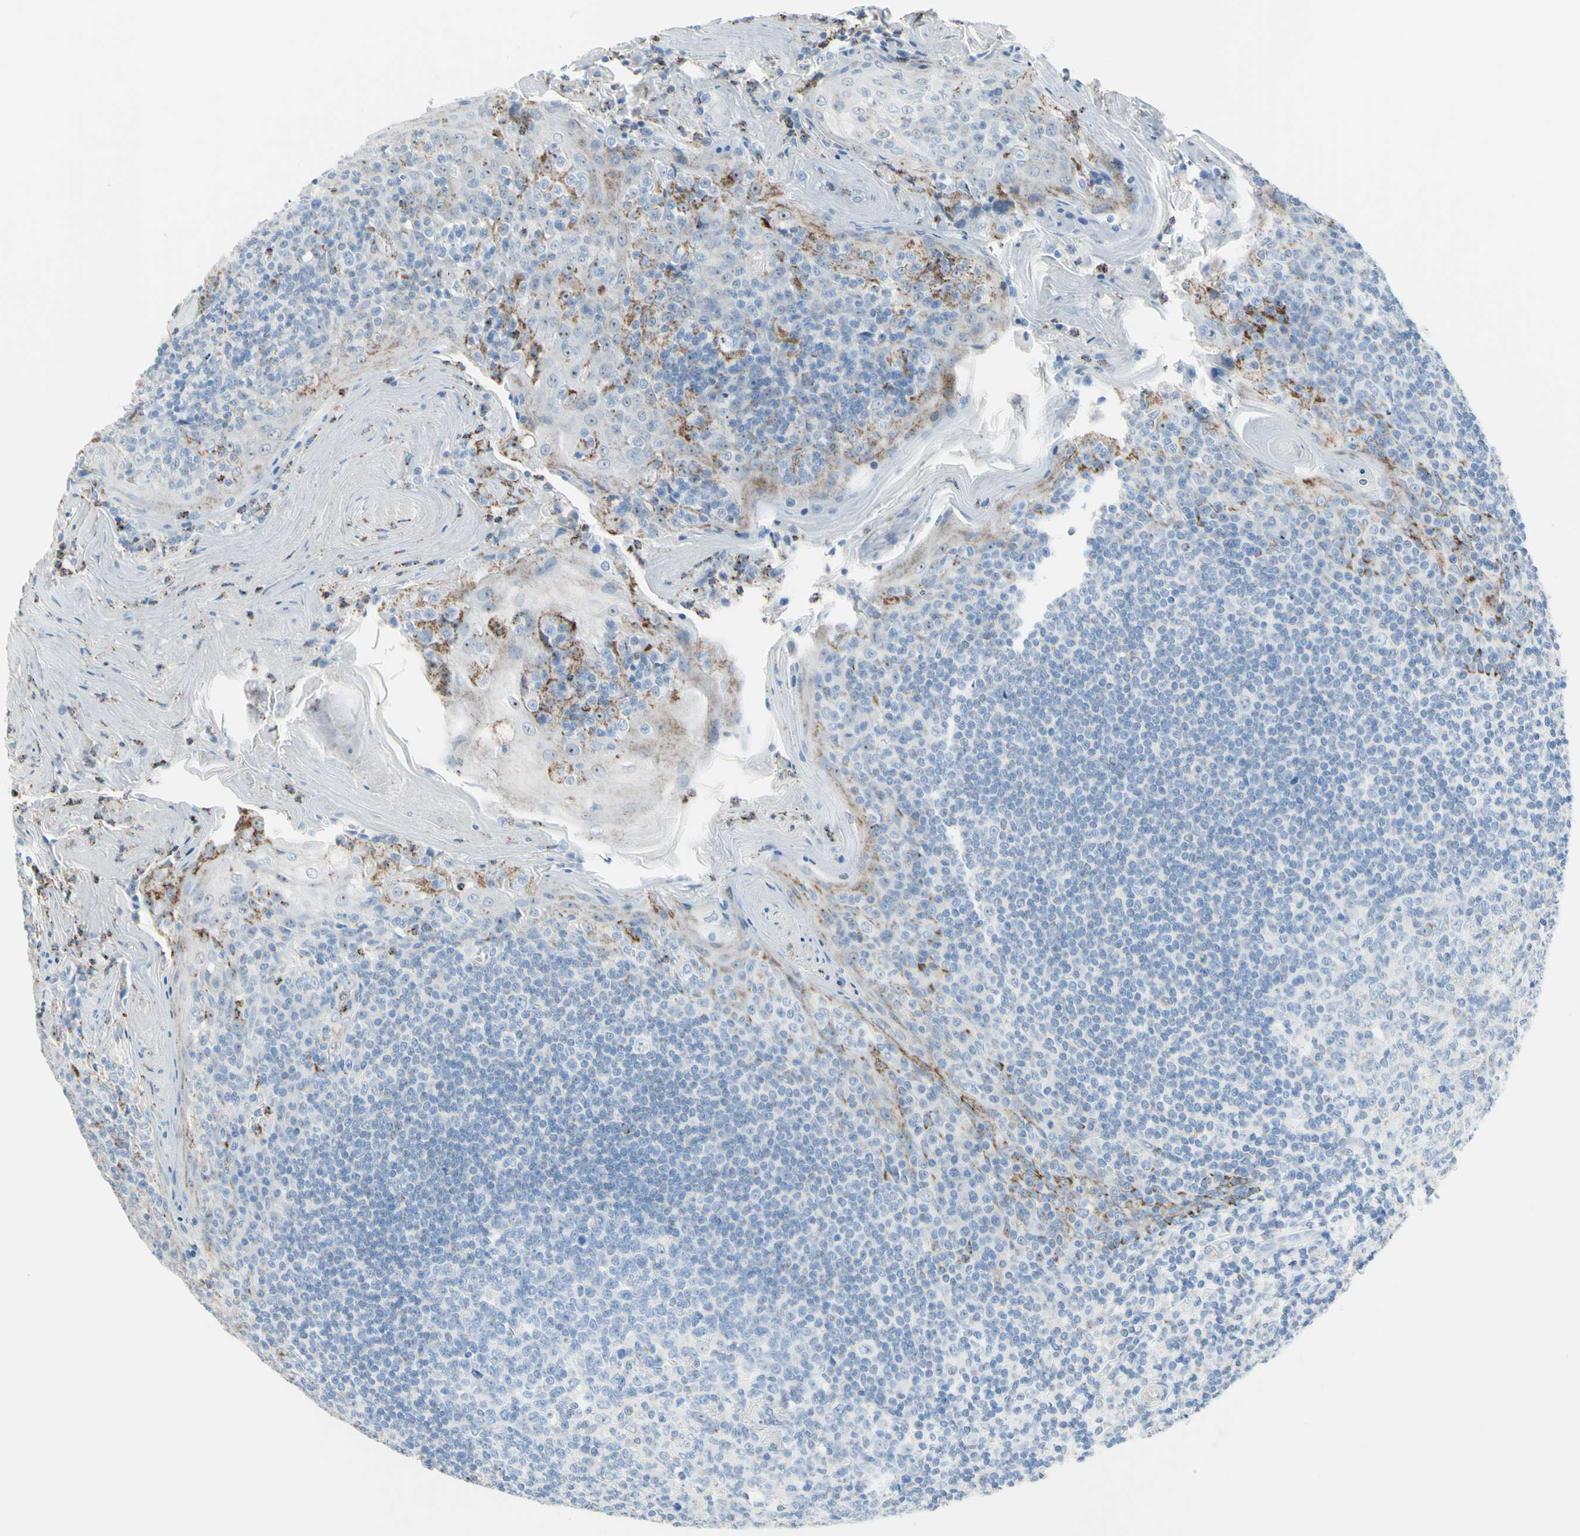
{"staining": {"intensity": "negative", "quantity": "none", "location": "none"}, "tissue": "tonsil", "cell_type": "Germinal center cells", "image_type": "normal", "snomed": [{"axis": "morphology", "description": "Normal tissue, NOS"}, {"axis": "topography", "description": "Tonsil"}], "caption": "Immunohistochemistry image of normal tonsil stained for a protein (brown), which demonstrates no staining in germinal center cells. The staining was performed using DAB to visualize the protein expression in brown, while the nuclei were stained in blue with hematoxylin (Magnification: 20x).", "gene": "CYSLTR1", "patient": {"sex": "male", "age": 31}}